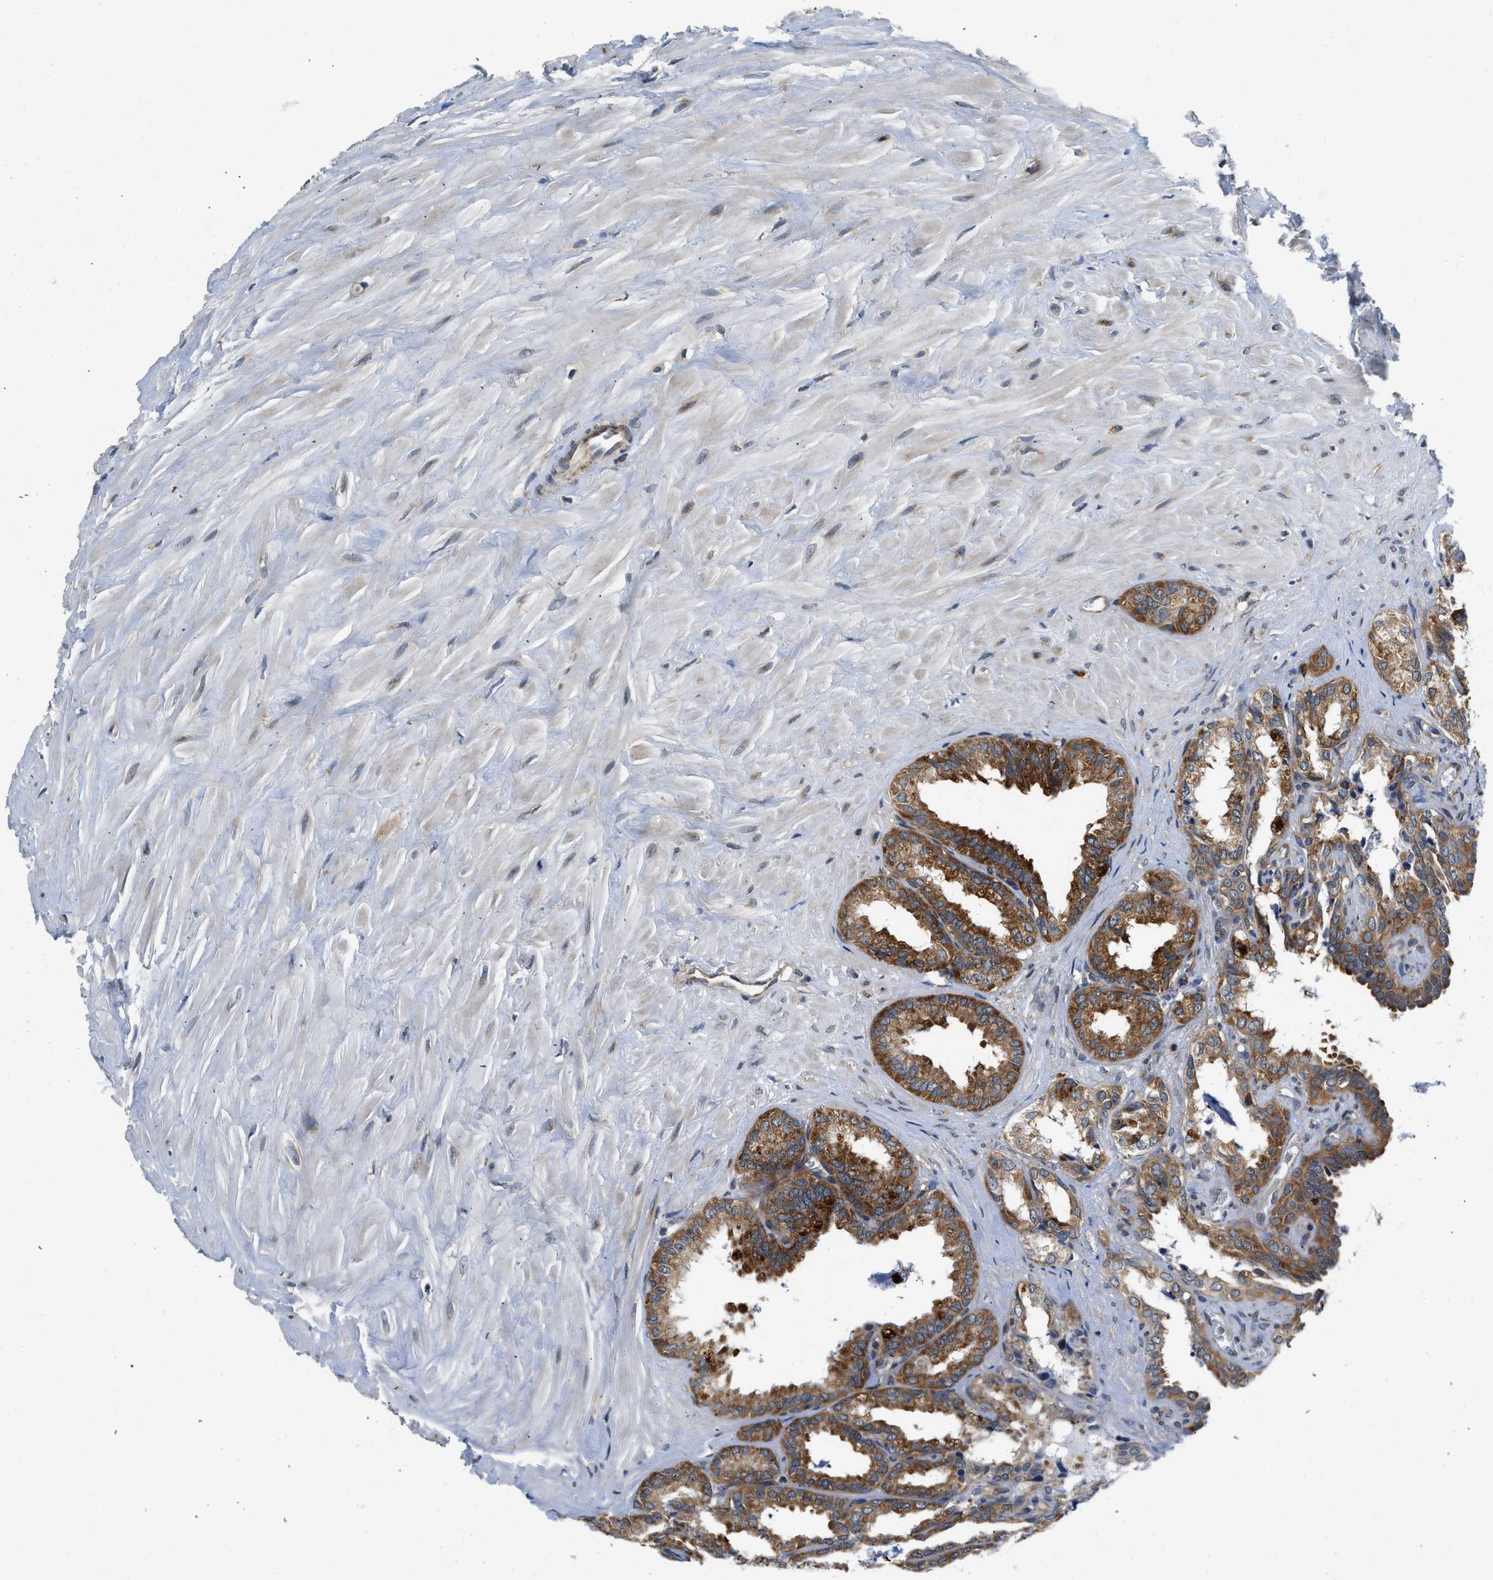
{"staining": {"intensity": "moderate", "quantity": ">75%", "location": "cytoplasmic/membranous"}, "tissue": "seminal vesicle", "cell_type": "Glandular cells", "image_type": "normal", "snomed": [{"axis": "morphology", "description": "Normal tissue, NOS"}, {"axis": "topography", "description": "Seminal veicle"}], "caption": "IHC micrograph of normal human seminal vesicle stained for a protein (brown), which exhibits medium levels of moderate cytoplasmic/membranous staining in approximately >75% of glandular cells.", "gene": "PA2G4", "patient": {"sex": "male", "age": 64}}